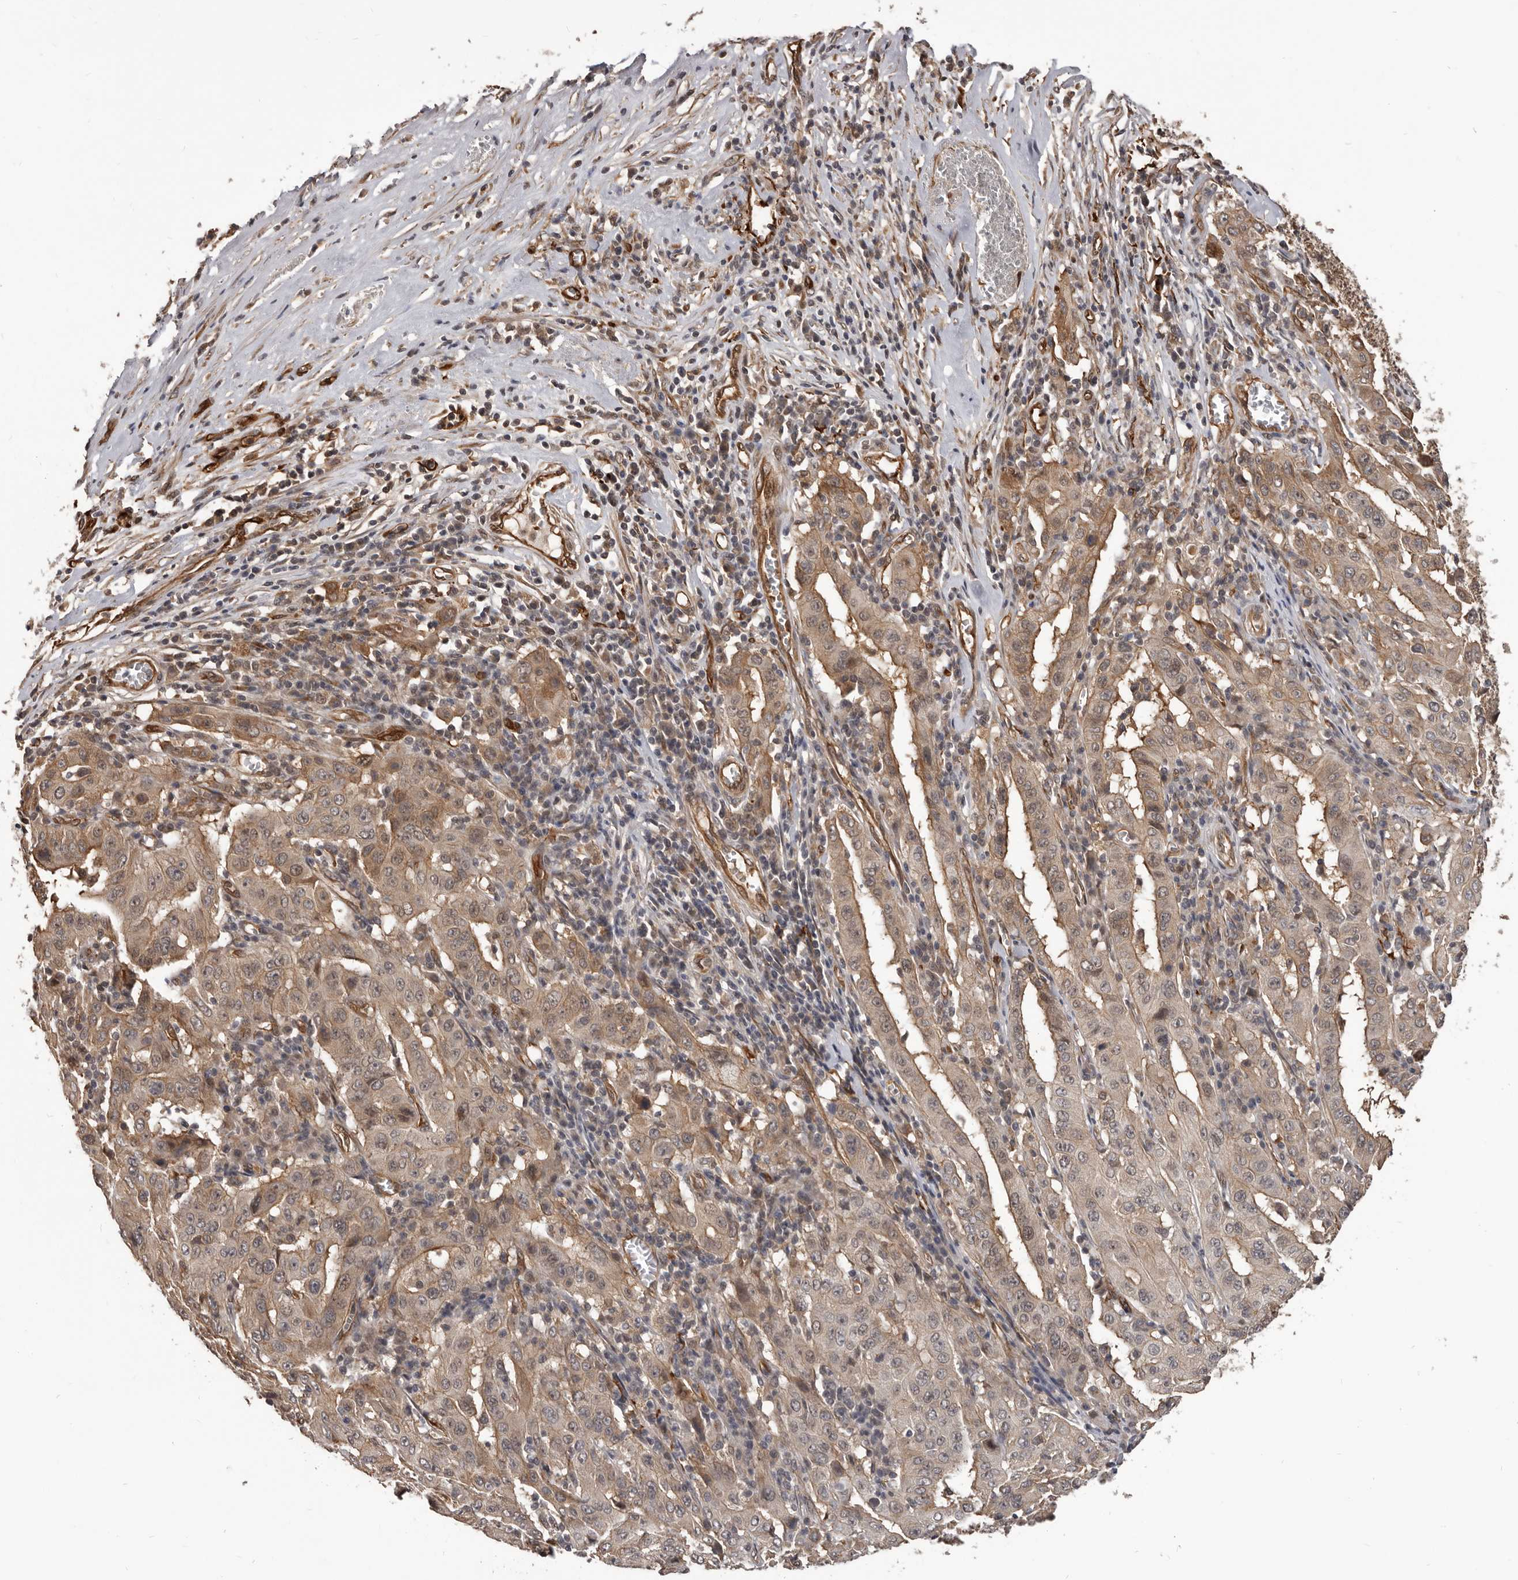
{"staining": {"intensity": "moderate", "quantity": ">75%", "location": "cytoplasmic/membranous"}, "tissue": "pancreatic cancer", "cell_type": "Tumor cells", "image_type": "cancer", "snomed": [{"axis": "morphology", "description": "Adenocarcinoma, NOS"}, {"axis": "topography", "description": "Pancreas"}], "caption": "IHC of human pancreatic cancer reveals medium levels of moderate cytoplasmic/membranous positivity in about >75% of tumor cells. The staining was performed using DAB (3,3'-diaminobenzidine), with brown indicating positive protein expression. Nuclei are stained blue with hematoxylin.", "gene": "ADAMTS20", "patient": {"sex": "male", "age": 63}}